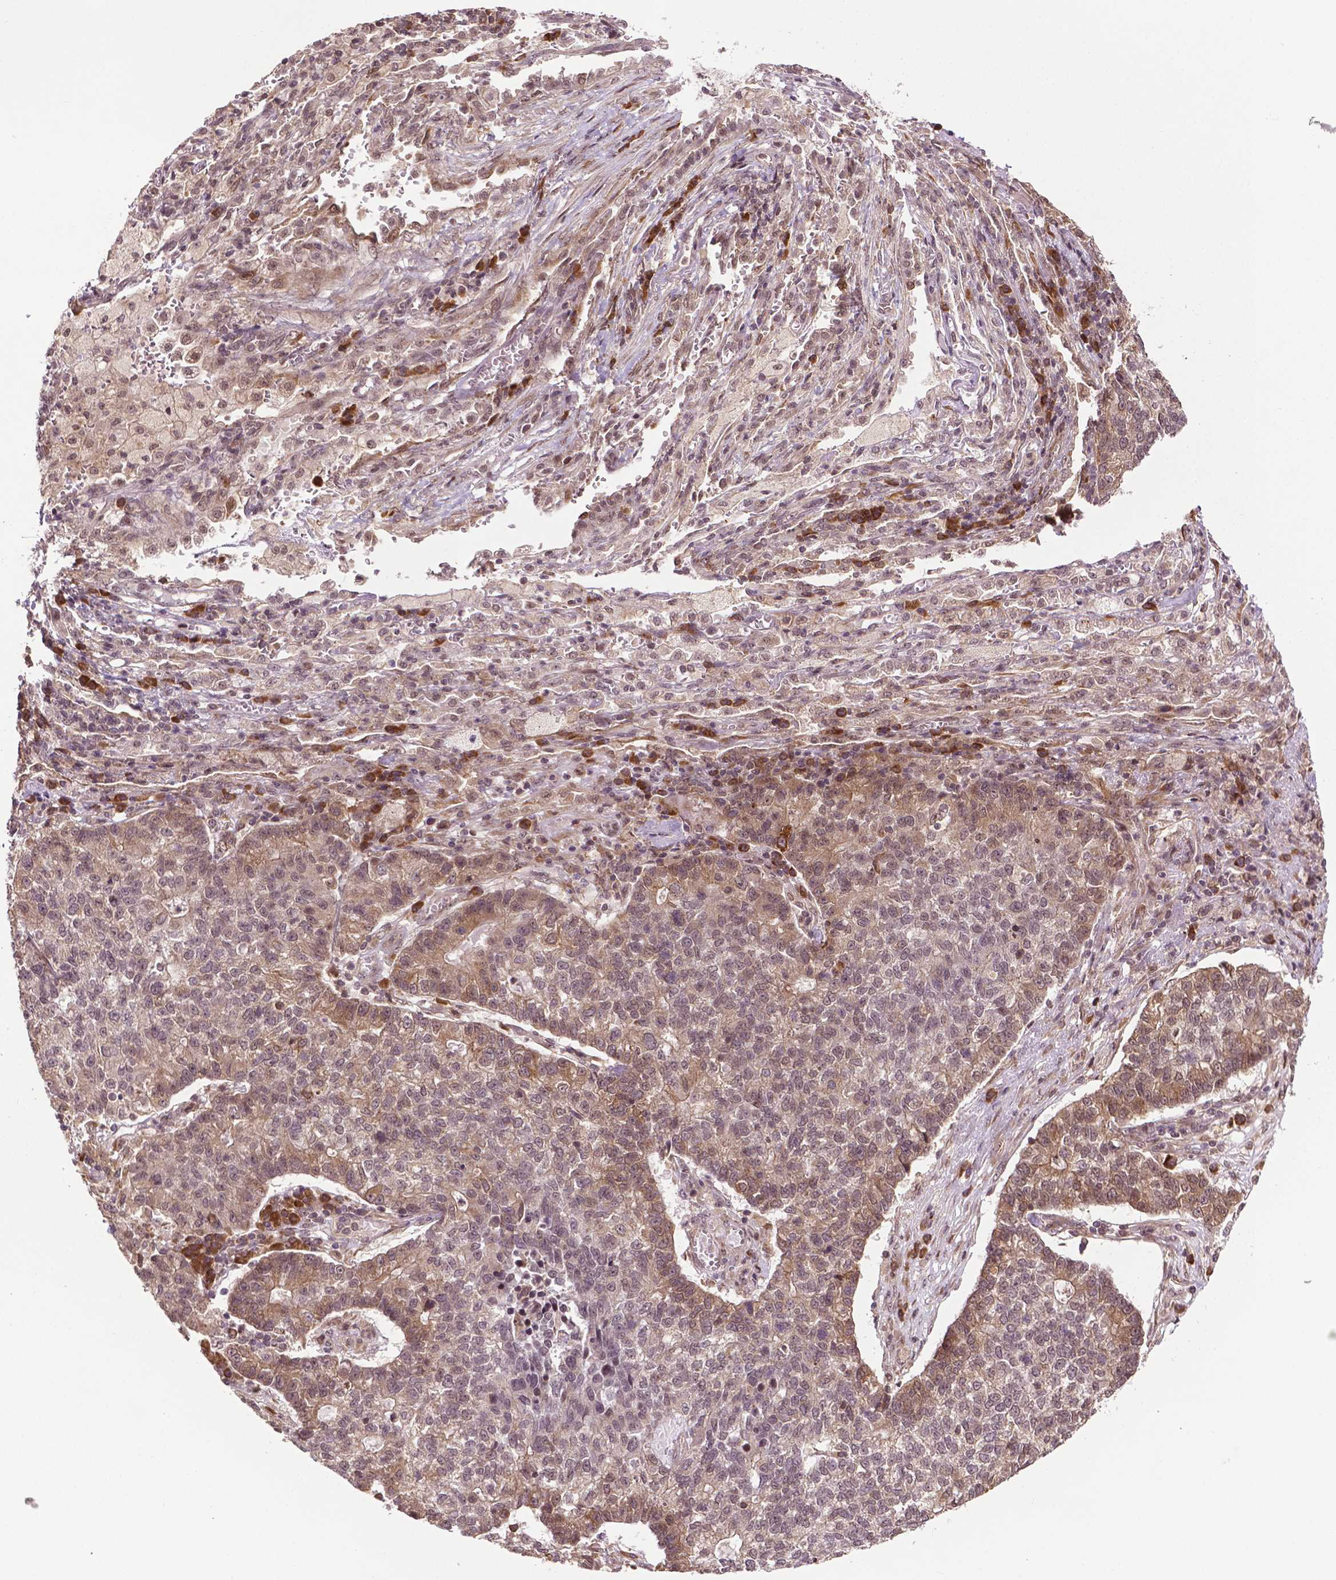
{"staining": {"intensity": "weak", "quantity": "25%-75%", "location": "cytoplasmic/membranous"}, "tissue": "lung cancer", "cell_type": "Tumor cells", "image_type": "cancer", "snomed": [{"axis": "morphology", "description": "Adenocarcinoma, NOS"}, {"axis": "topography", "description": "Lung"}], "caption": "Lung cancer stained for a protein displays weak cytoplasmic/membranous positivity in tumor cells.", "gene": "TMX2", "patient": {"sex": "male", "age": 57}}